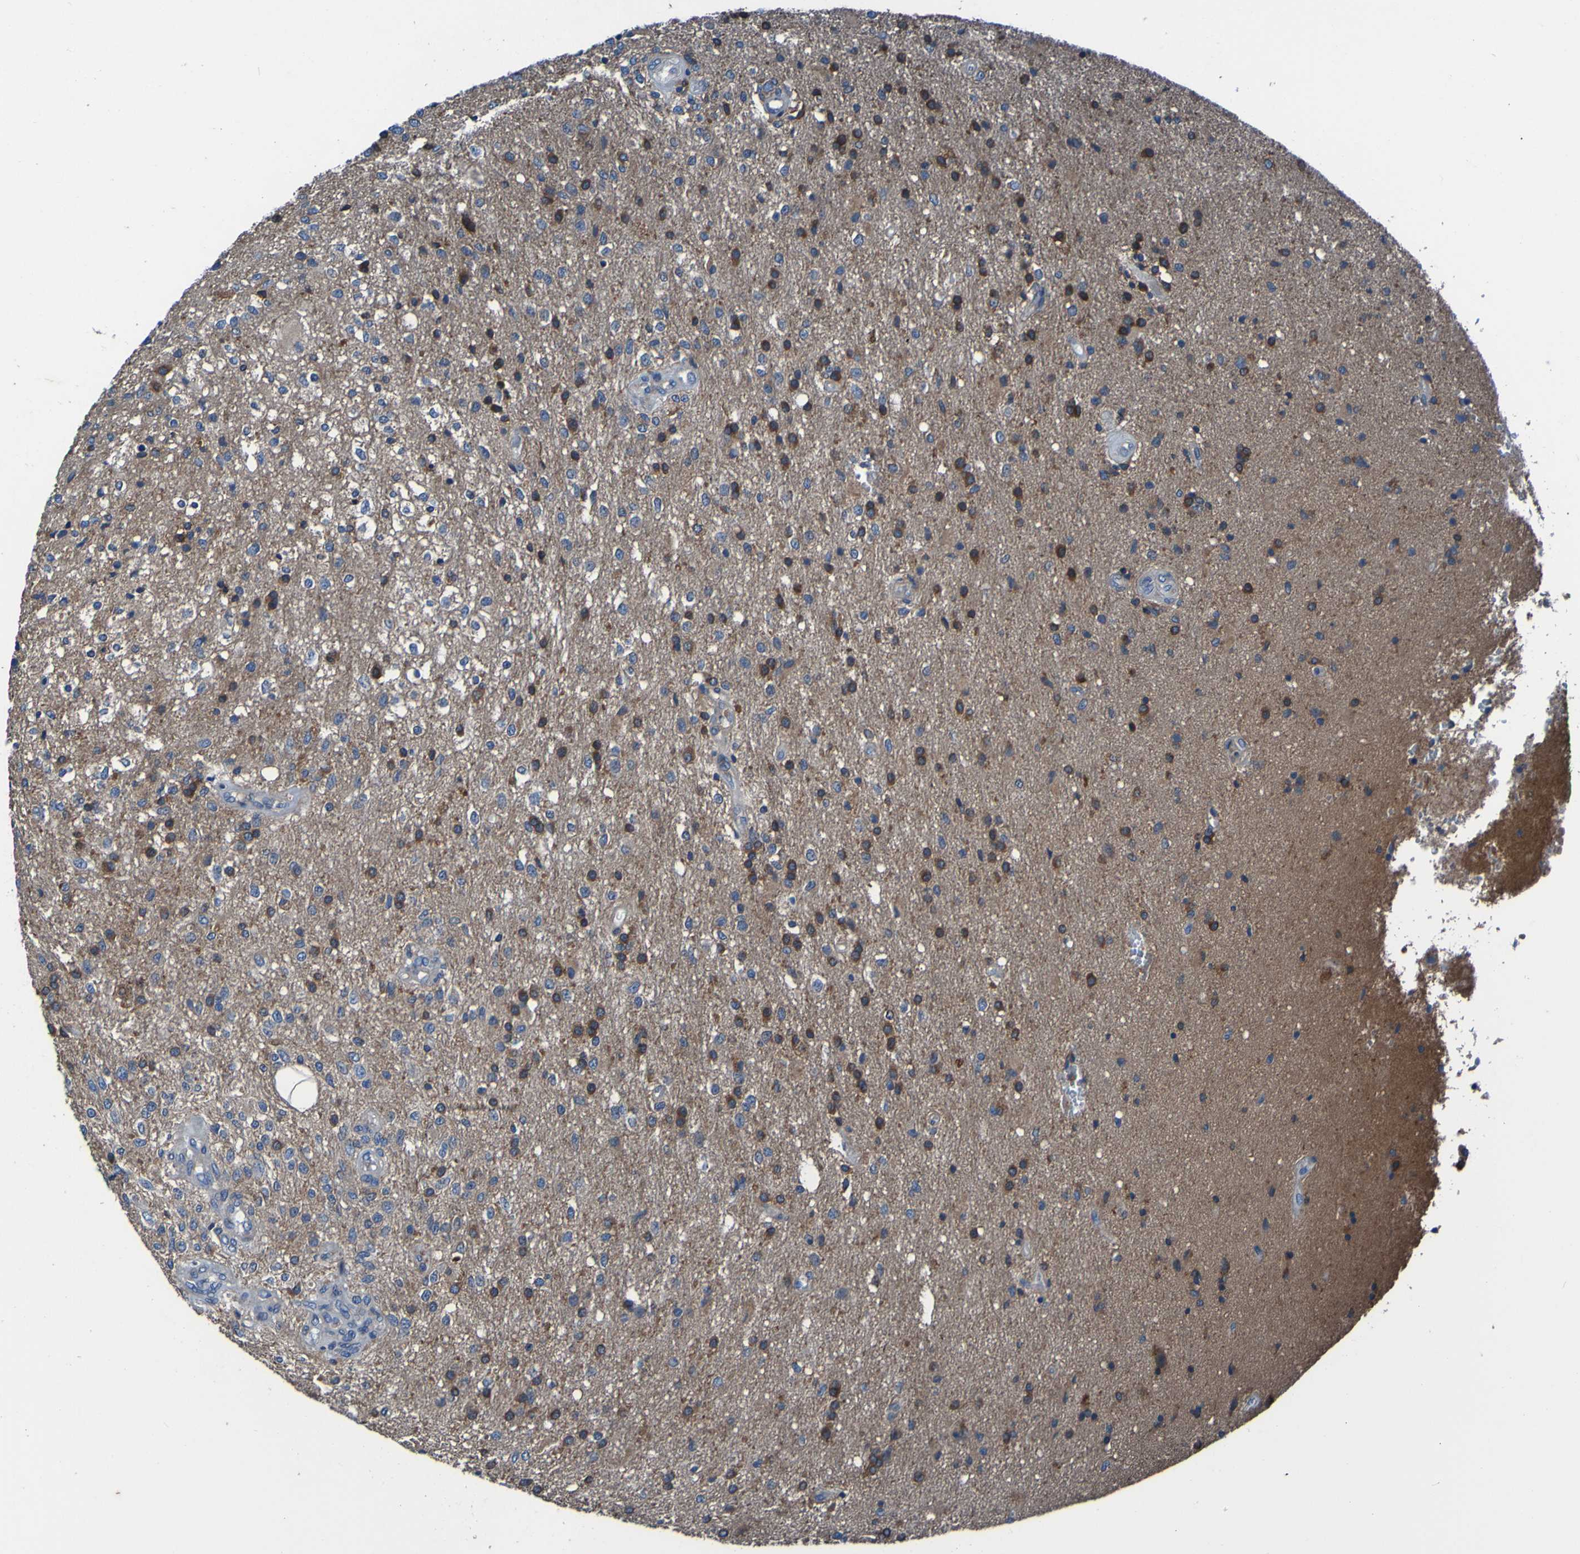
{"staining": {"intensity": "moderate", "quantity": ">75%", "location": "cytoplasmic/membranous"}, "tissue": "glioma", "cell_type": "Tumor cells", "image_type": "cancer", "snomed": [{"axis": "morphology", "description": "Normal tissue, NOS"}, {"axis": "morphology", "description": "Glioma, malignant, High grade"}, {"axis": "topography", "description": "Cerebral cortex"}], "caption": "Tumor cells reveal moderate cytoplasmic/membranous expression in approximately >75% of cells in malignant glioma (high-grade).", "gene": "RAB5B", "patient": {"sex": "male", "age": 77}}